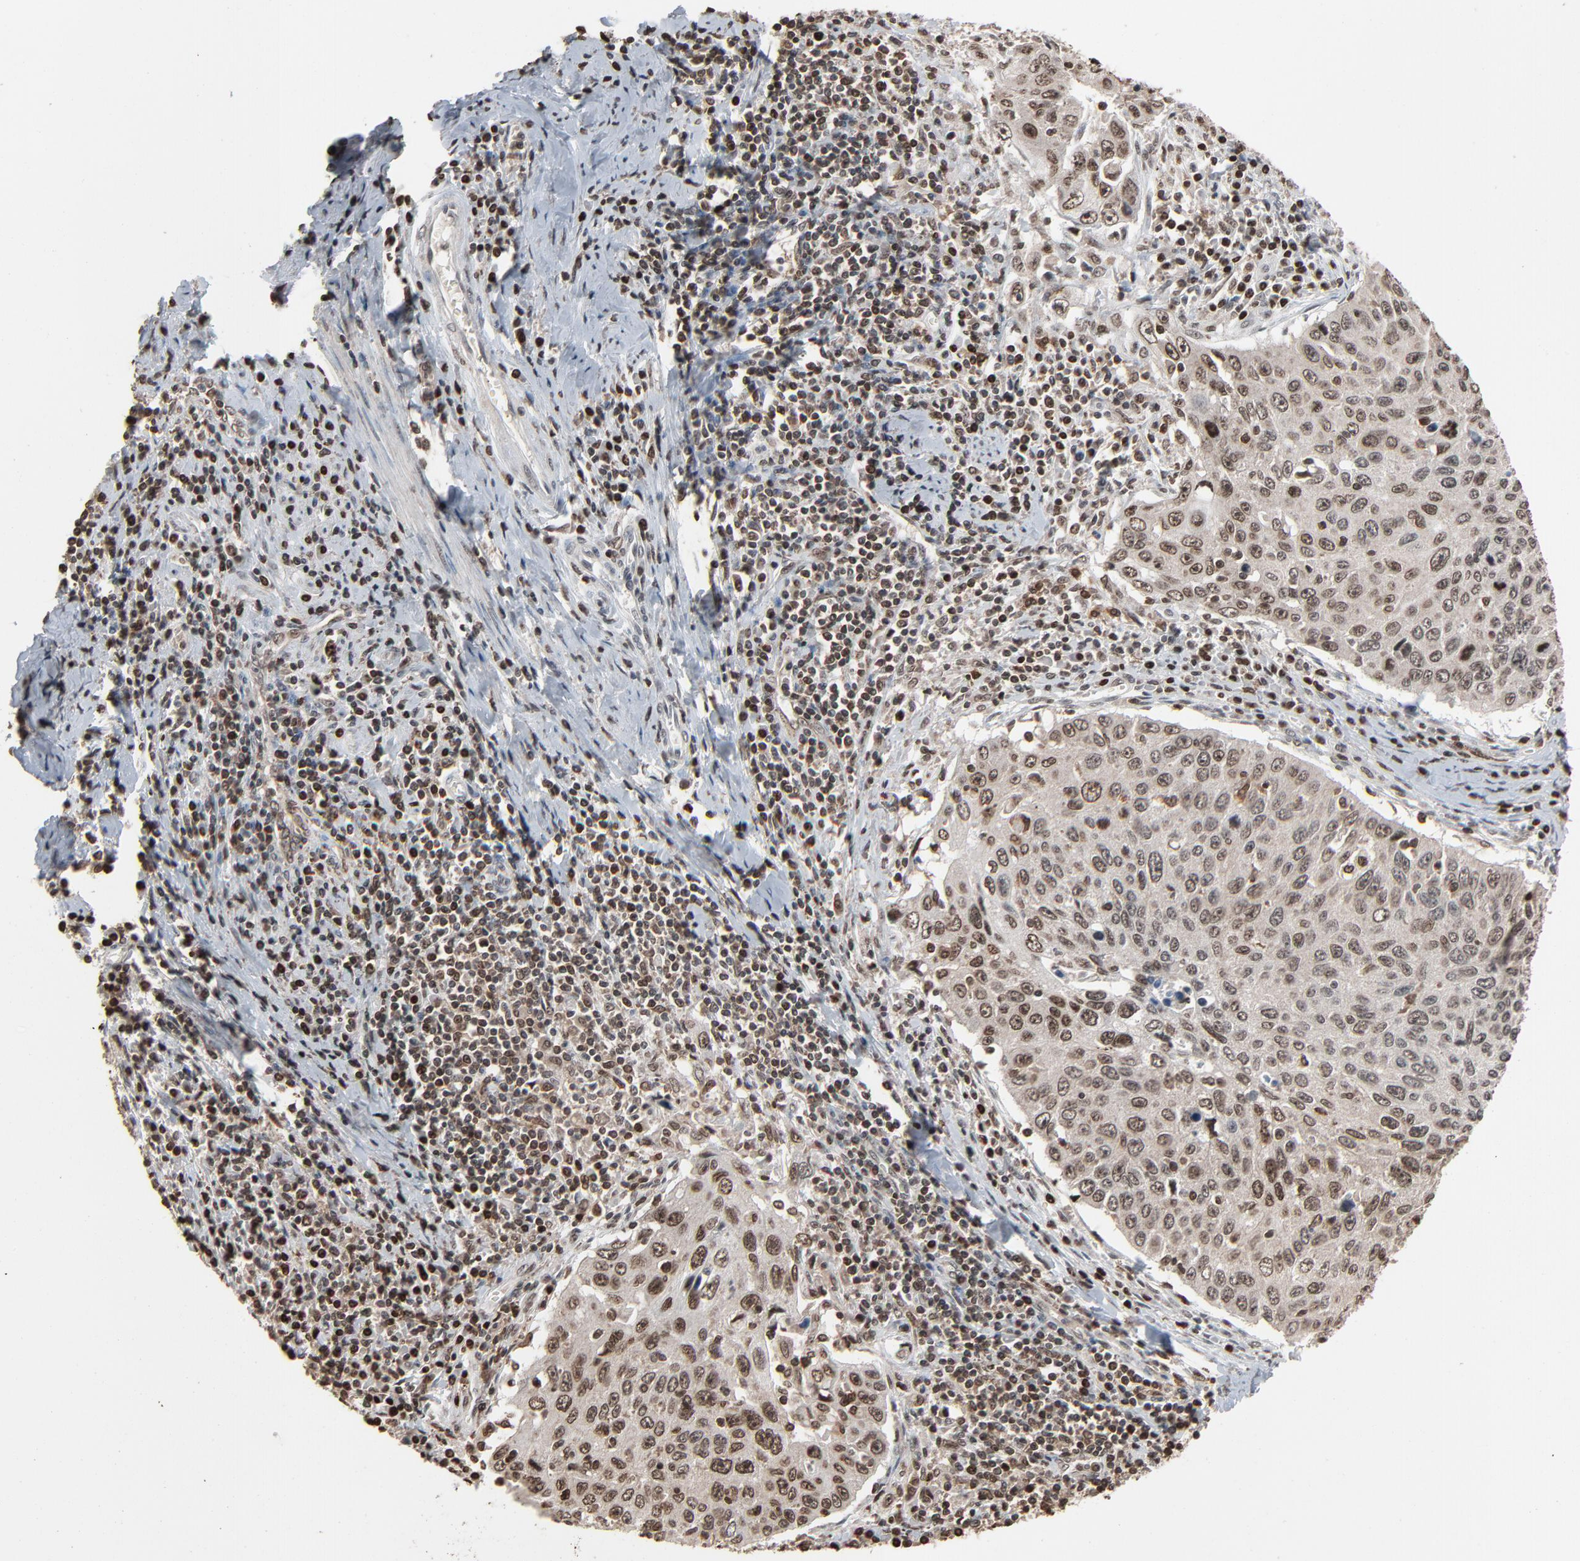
{"staining": {"intensity": "moderate", "quantity": ">75%", "location": "nuclear"}, "tissue": "cervical cancer", "cell_type": "Tumor cells", "image_type": "cancer", "snomed": [{"axis": "morphology", "description": "Squamous cell carcinoma, NOS"}, {"axis": "topography", "description": "Cervix"}], "caption": "A micrograph of human cervical cancer (squamous cell carcinoma) stained for a protein shows moderate nuclear brown staining in tumor cells.", "gene": "RPS6KA3", "patient": {"sex": "female", "age": 53}}